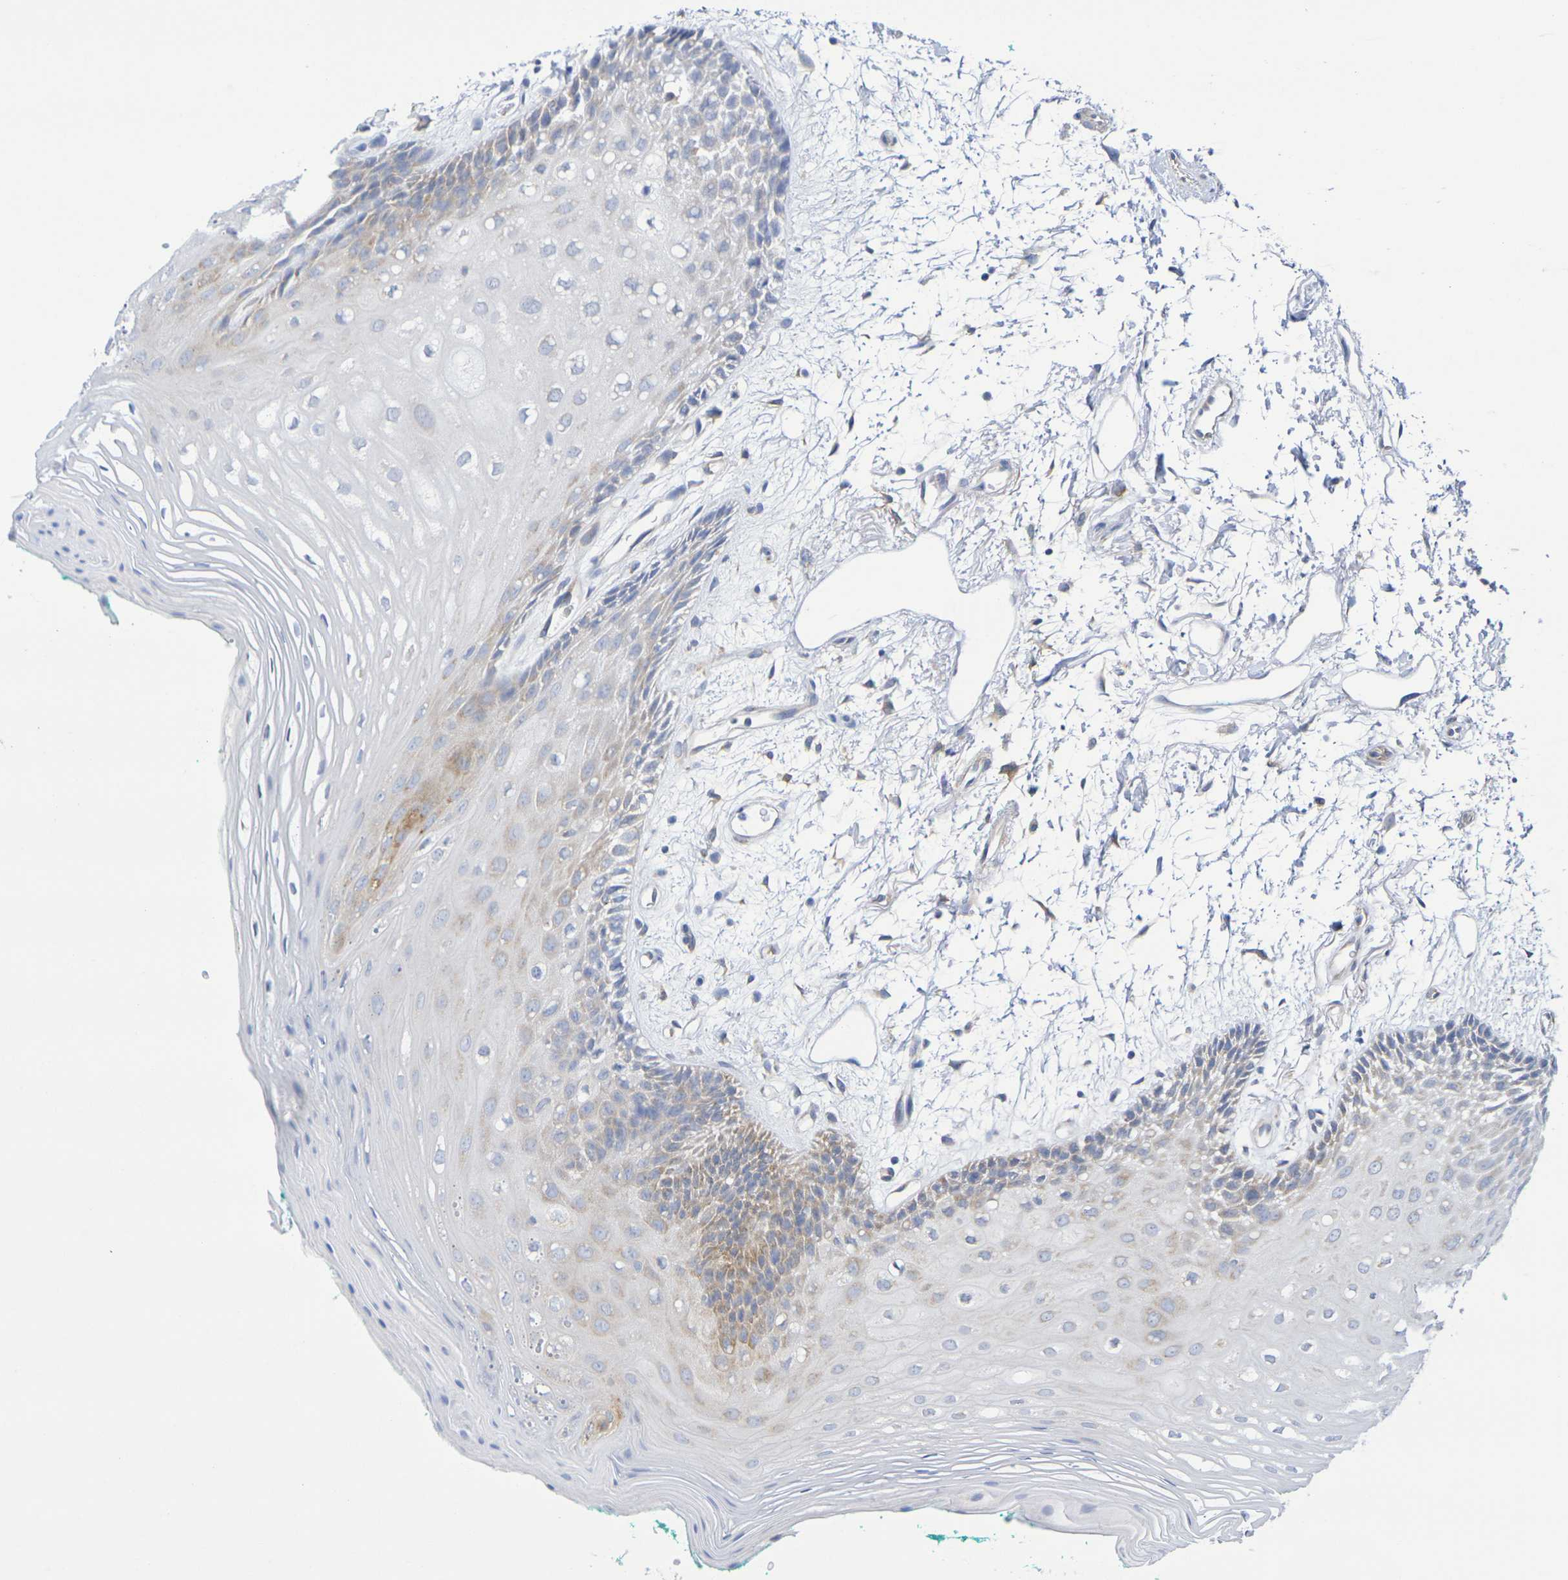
{"staining": {"intensity": "weak", "quantity": "25%-75%", "location": "cytoplasmic/membranous"}, "tissue": "oral mucosa", "cell_type": "Squamous epithelial cells", "image_type": "normal", "snomed": [{"axis": "morphology", "description": "Normal tissue, NOS"}, {"axis": "topography", "description": "Skeletal muscle"}, {"axis": "topography", "description": "Oral tissue"}, {"axis": "topography", "description": "Peripheral nerve tissue"}], "caption": "This image exhibits normal oral mucosa stained with immunohistochemistry (IHC) to label a protein in brown. The cytoplasmic/membranous of squamous epithelial cells show weak positivity for the protein. Nuclei are counter-stained blue.", "gene": "TMCC3", "patient": {"sex": "female", "age": 84}}